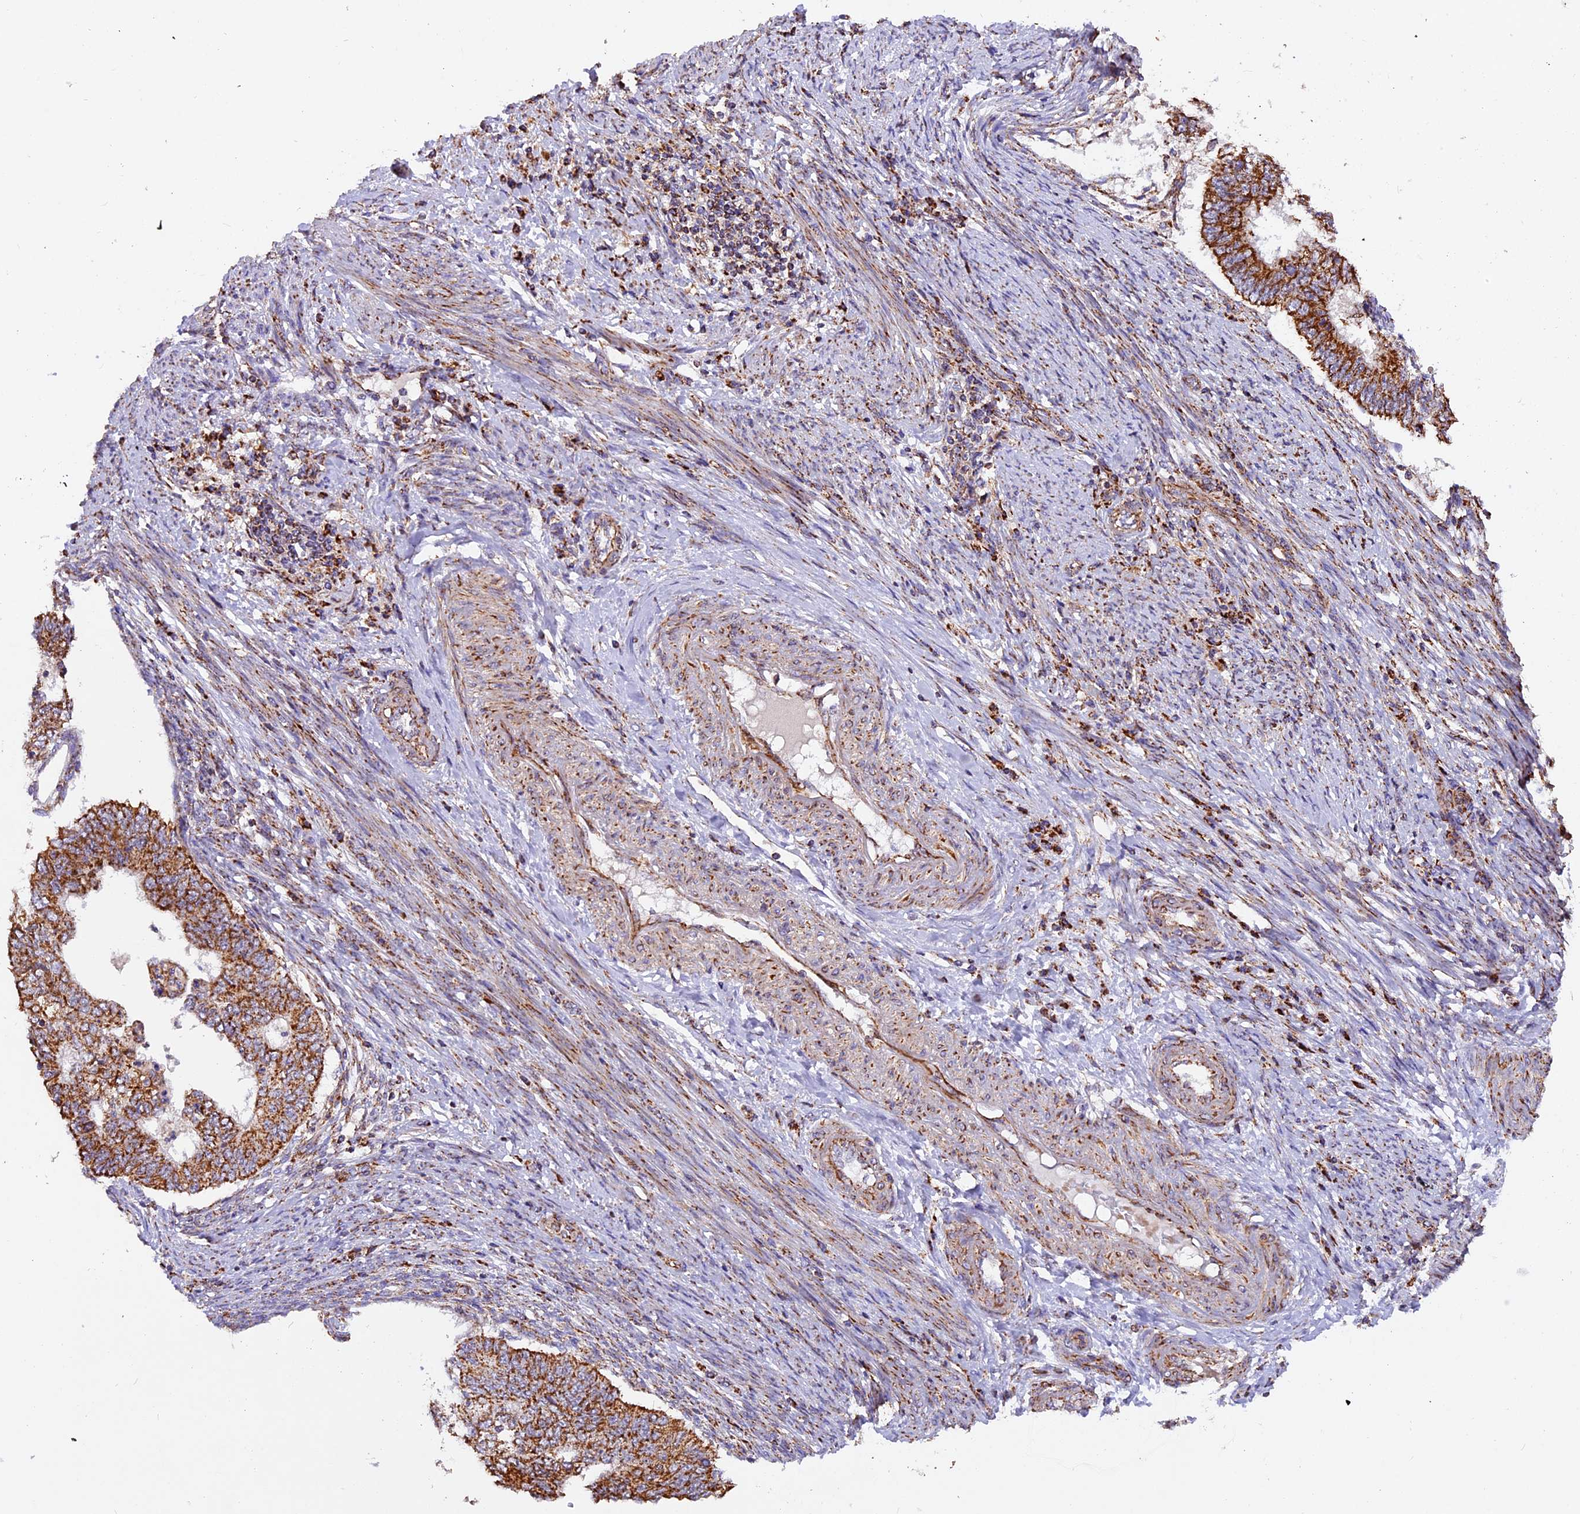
{"staining": {"intensity": "strong", "quantity": ">75%", "location": "cytoplasmic/membranous"}, "tissue": "endometrial cancer", "cell_type": "Tumor cells", "image_type": "cancer", "snomed": [{"axis": "morphology", "description": "Adenocarcinoma, NOS"}, {"axis": "topography", "description": "Endometrium"}], "caption": "Protein expression analysis of endometrial adenocarcinoma demonstrates strong cytoplasmic/membranous positivity in approximately >75% of tumor cells.", "gene": "NDUFA8", "patient": {"sex": "female", "age": 68}}